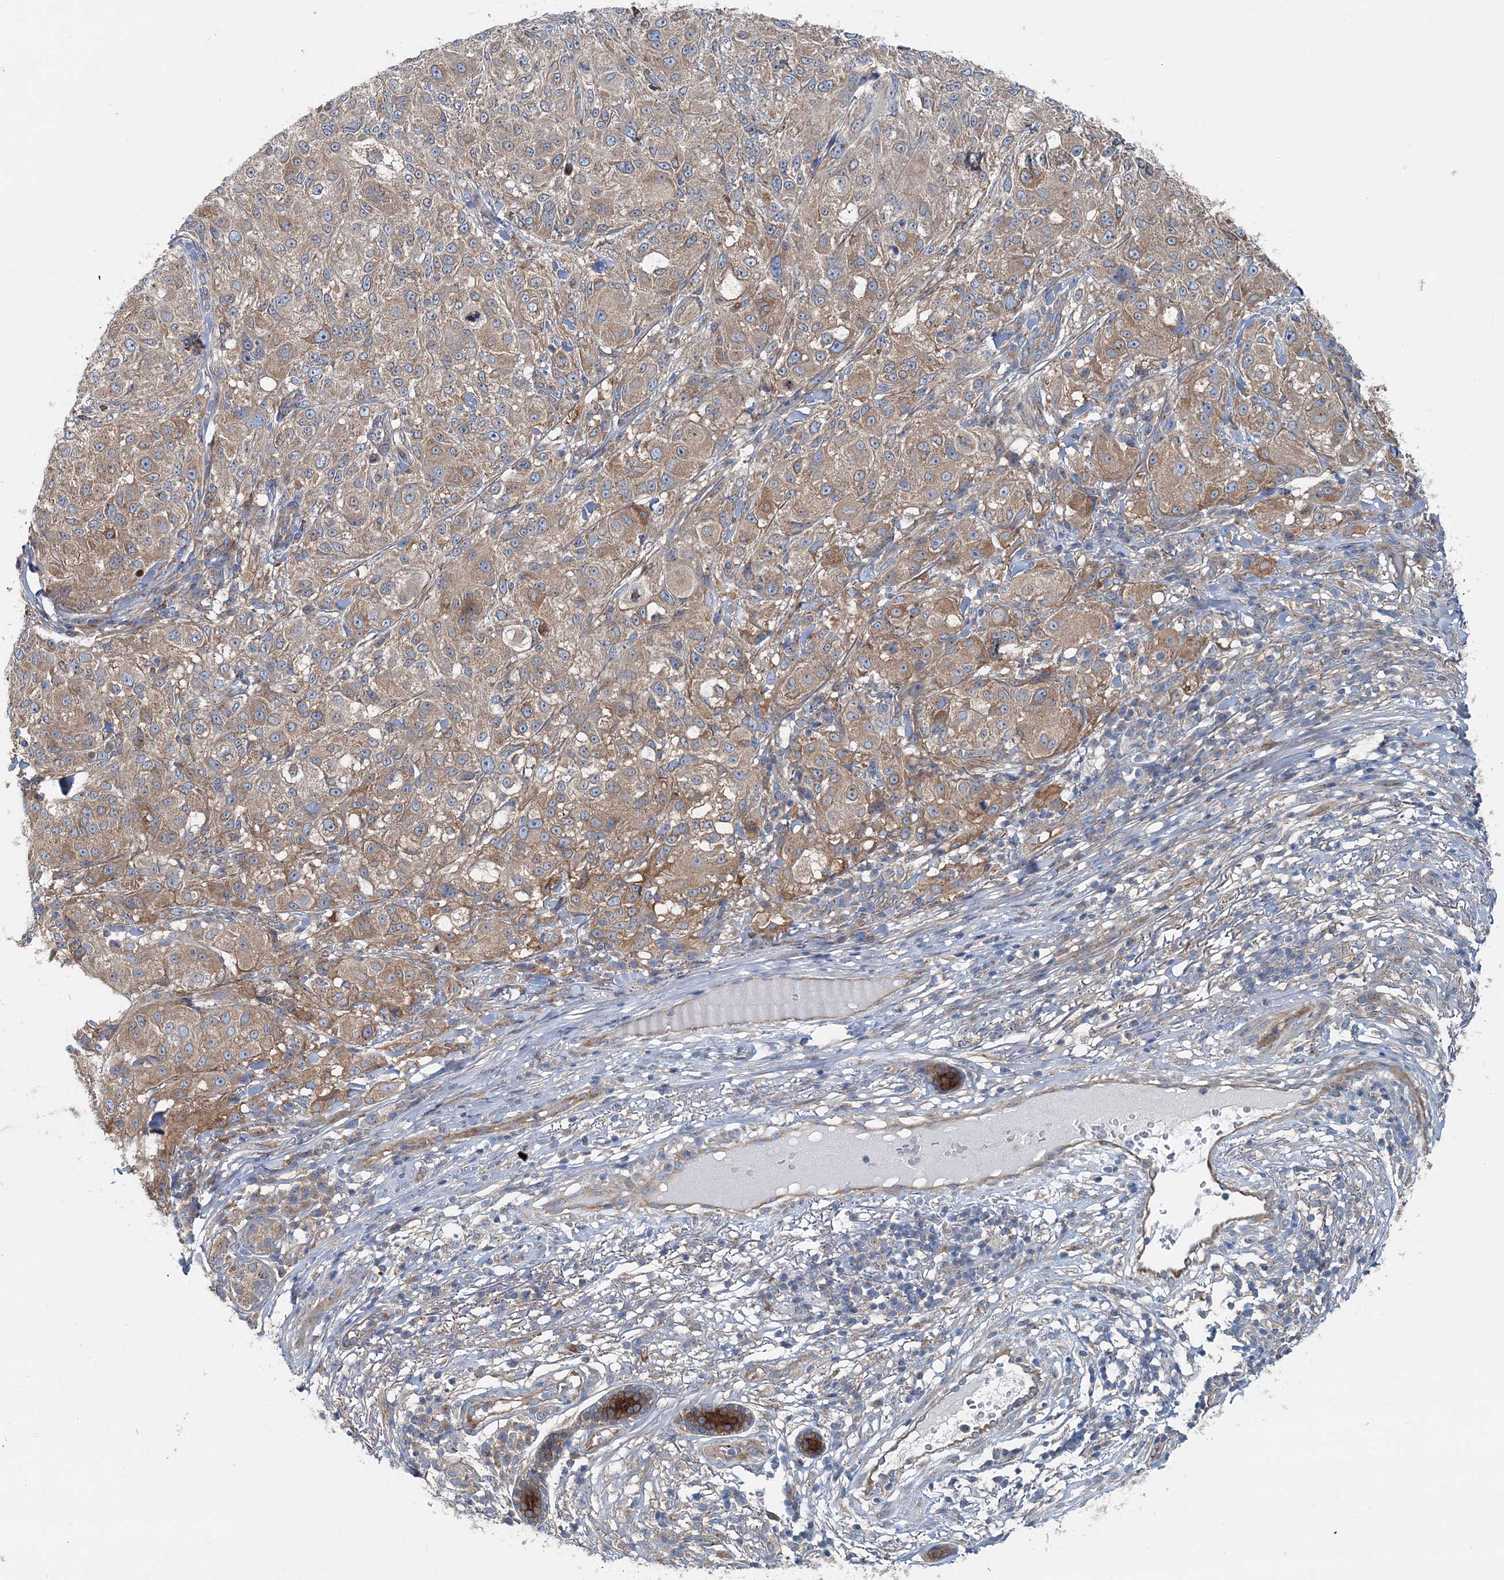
{"staining": {"intensity": "moderate", "quantity": ">75%", "location": "cytoplasmic/membranous"}, "tissue": "melanoma", "cell_type": "Tumor cells", "image_type": "cancer", "snomed": [{"axis": "morphology", "description": "Necrosis, NOS"}, {"axis": "morphology", "description": "Malignant melanoma, NOS"}, {"axis": "topography", "description": "Skin"}], "caption": "IHC of human melanoma shows medium levels of moderate cytoplasmic/membranous expression in approximately >75% of tumor cells.", "gene": "MPHOSPH9", "patient": {"sex": "female", "age": 87}}